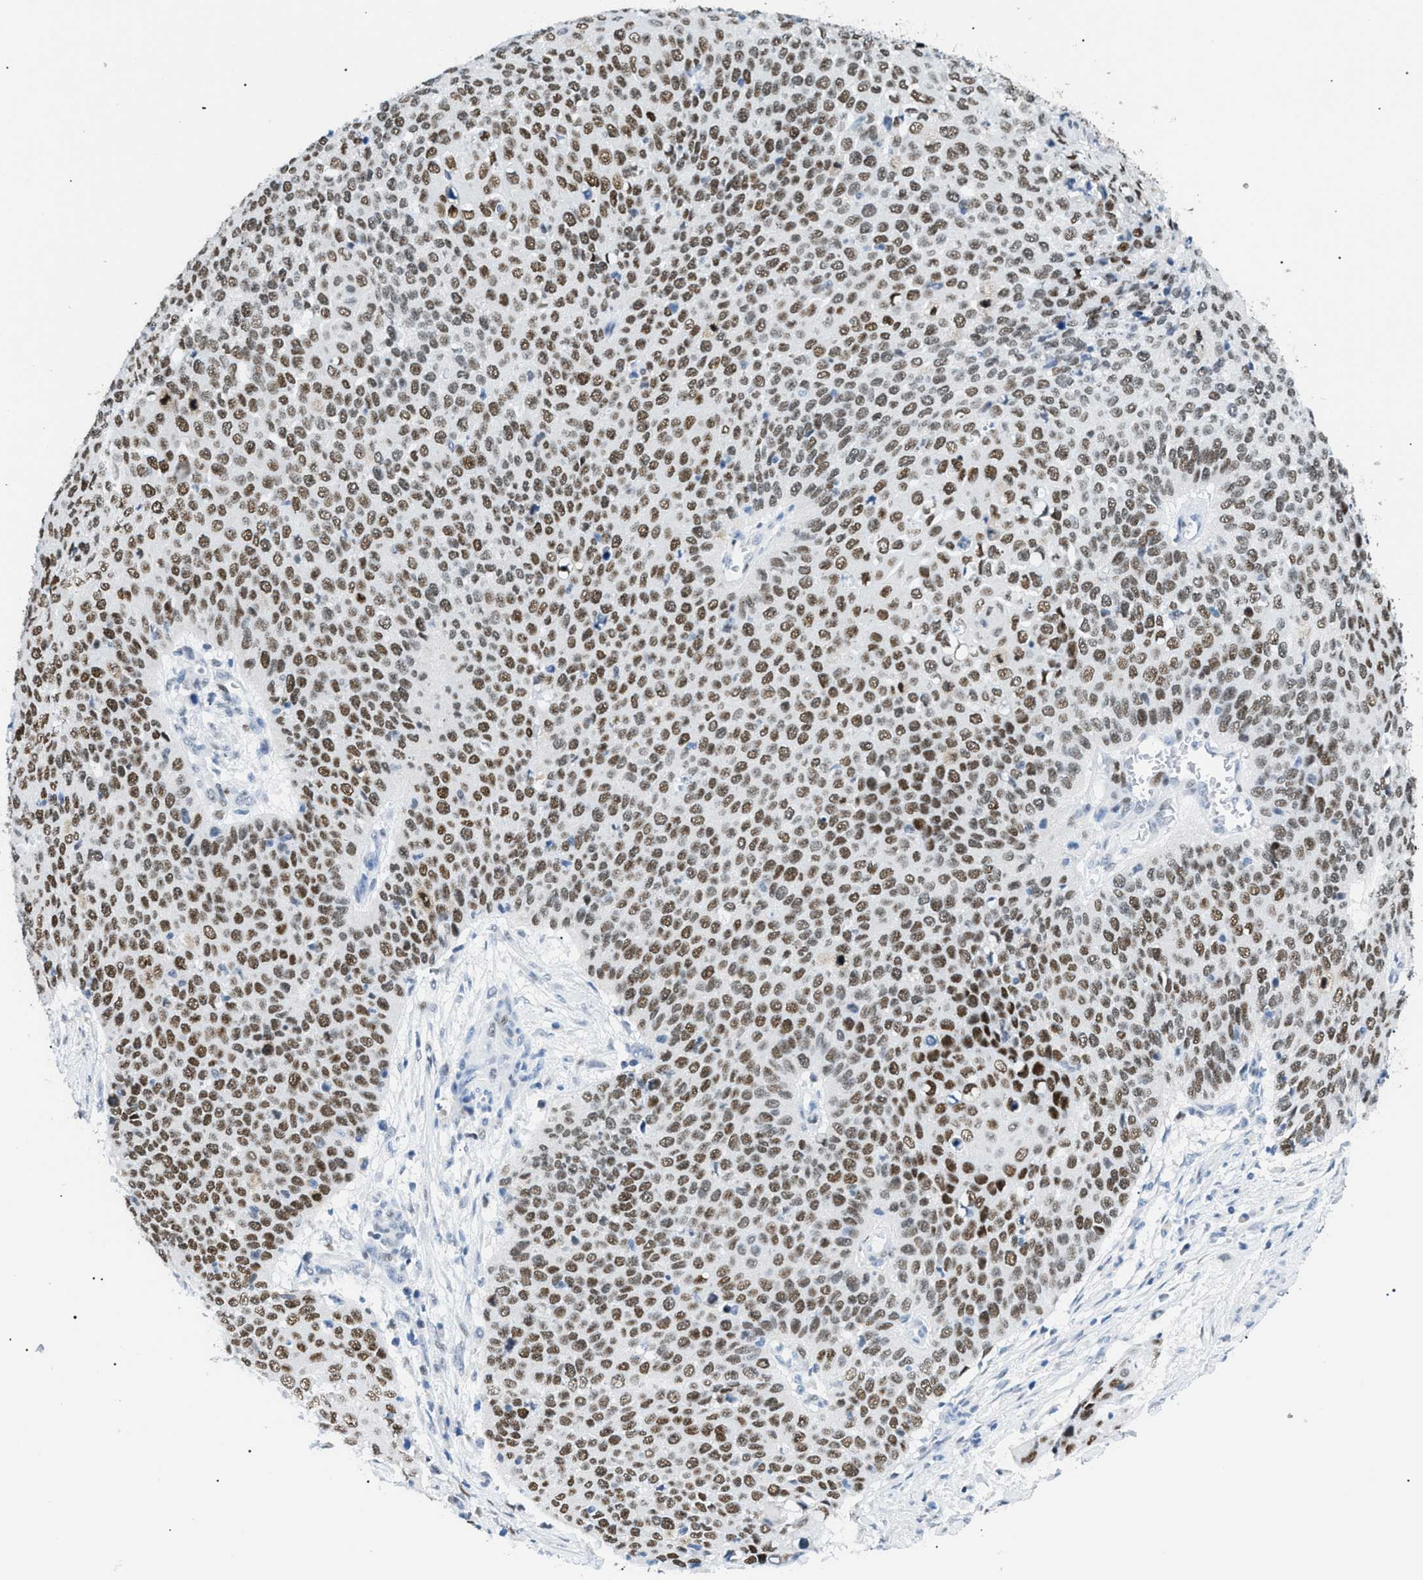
{"staining": {"intensity": "strong", "quantity": ">75%", "location": "nuclear"}, "tissue": "cervical cancer", "cell_type": "Tumor cells", "image_type": "cancer", "snomed": [{"axis": "morphology", "description": "Squamous cell carcinoma, NOS"}, {"axis": "topography", "description": "Cervix"}], "caption": "Cervical cancer tissue demonstrates strong nuclear staining in approximately >75% of tumor cells, visualized by immunohistochemistry. Using DAB (3,3'-diaminobenzidine) (brown) and hematoxylin (blue) stains, captured at high magnification using brightfield microscopy.", "gene": "SMARCC1", "patient": {"sex": "female", "age": 39}}